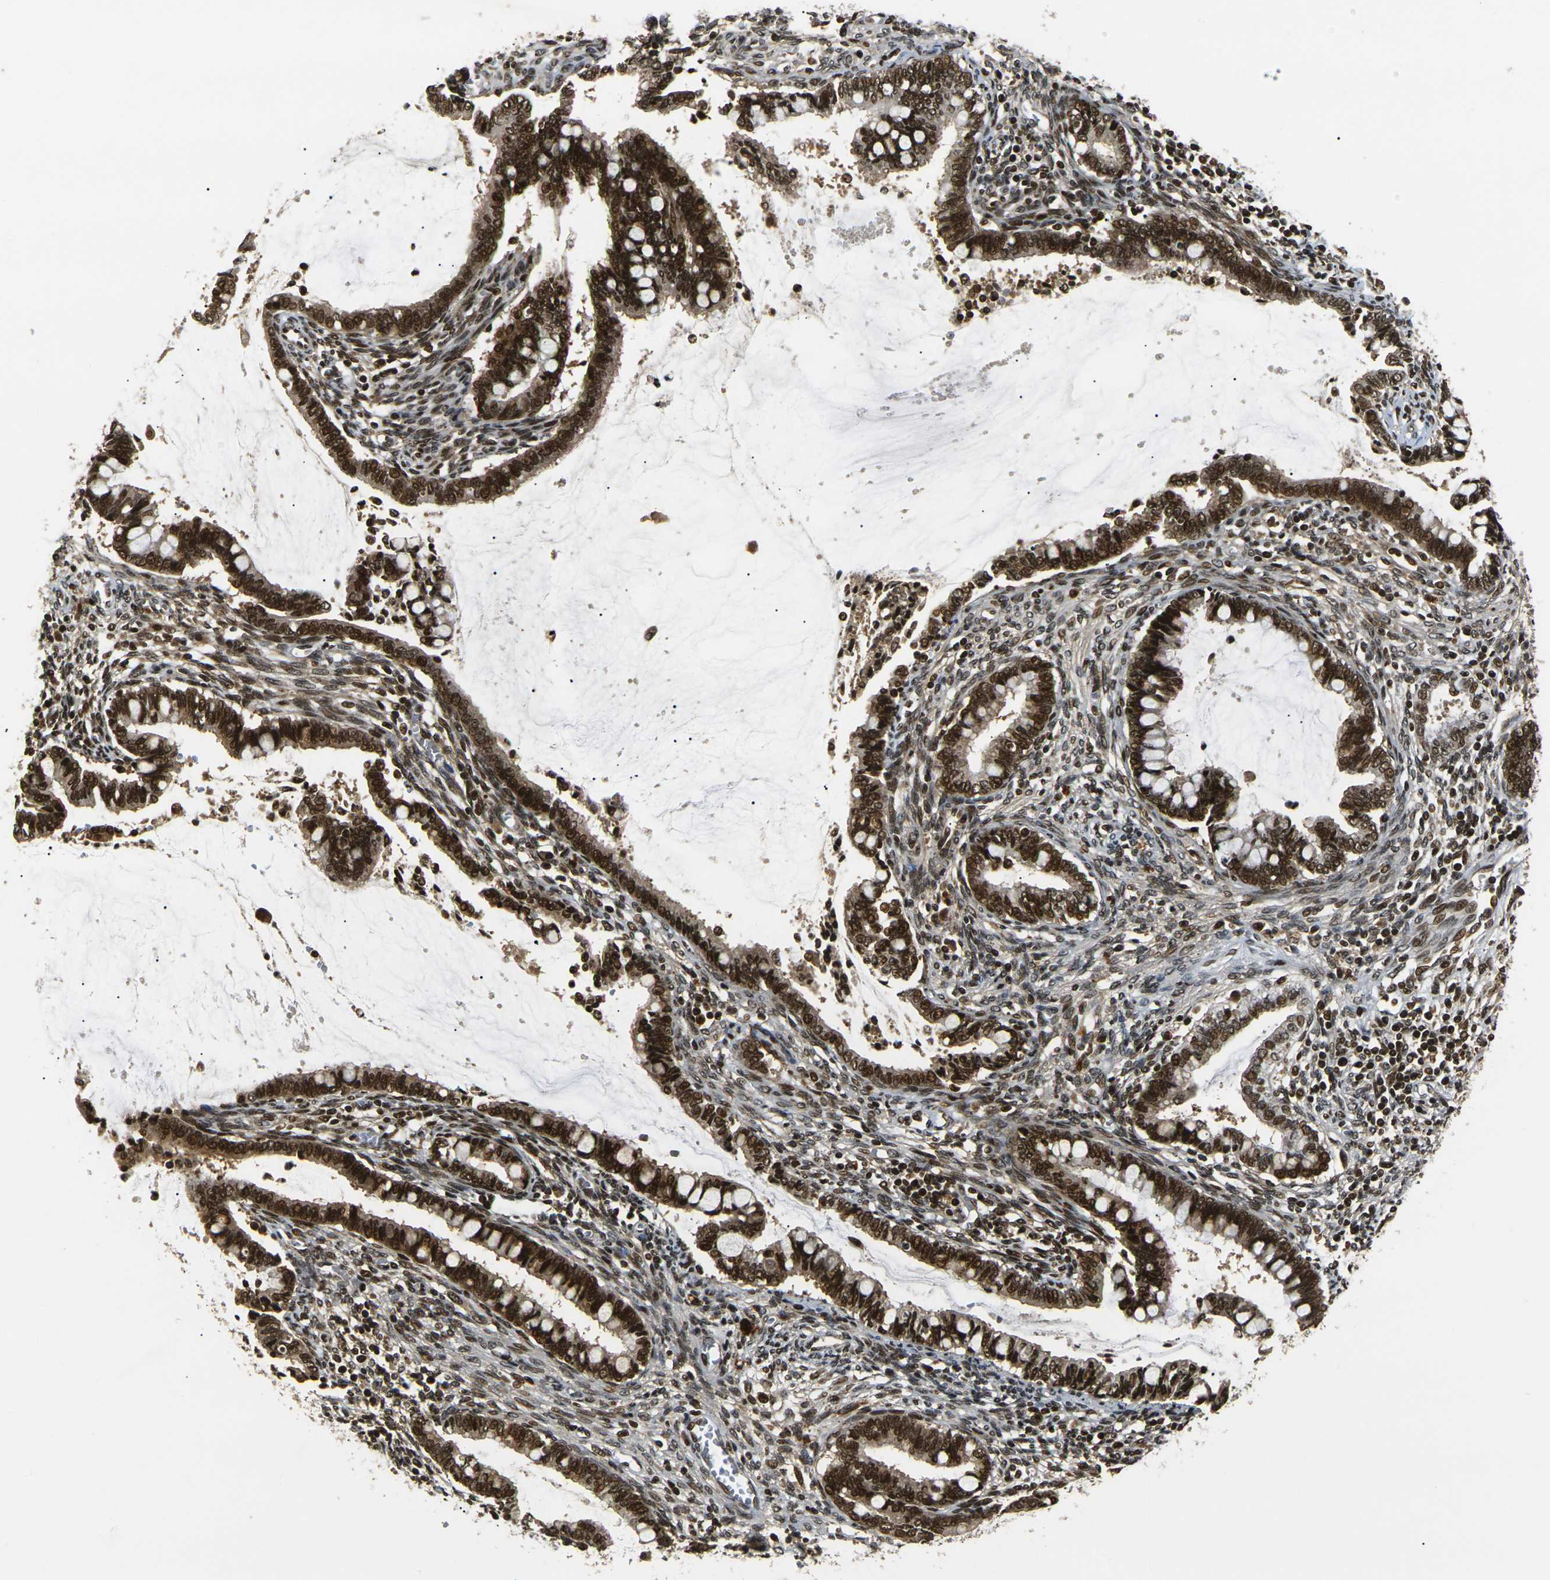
{"staining": {"intensity": "strong", "quantity": ">75%", "location": "cytoplasmic/membranous,nuclear"}, "tissue": "cervical cancer", "cell_type": "Tumor cells", "image_type": "cancer", "snomed": [{"axis": "morphology", "description": "Adenocarcinoma, NOS"}, {"axis": "topography", "description": "Cervix"}], "caption": "Approximately >75% of tumor cells in cervical cancer (adenocarcinoma) show strong cytoplasmic/membranous and nuclear protein positivity as visualized by brown immunohistochemical staining.", "gene": "ACTL6A", "patient": {"sex": "female", "age": 44}}